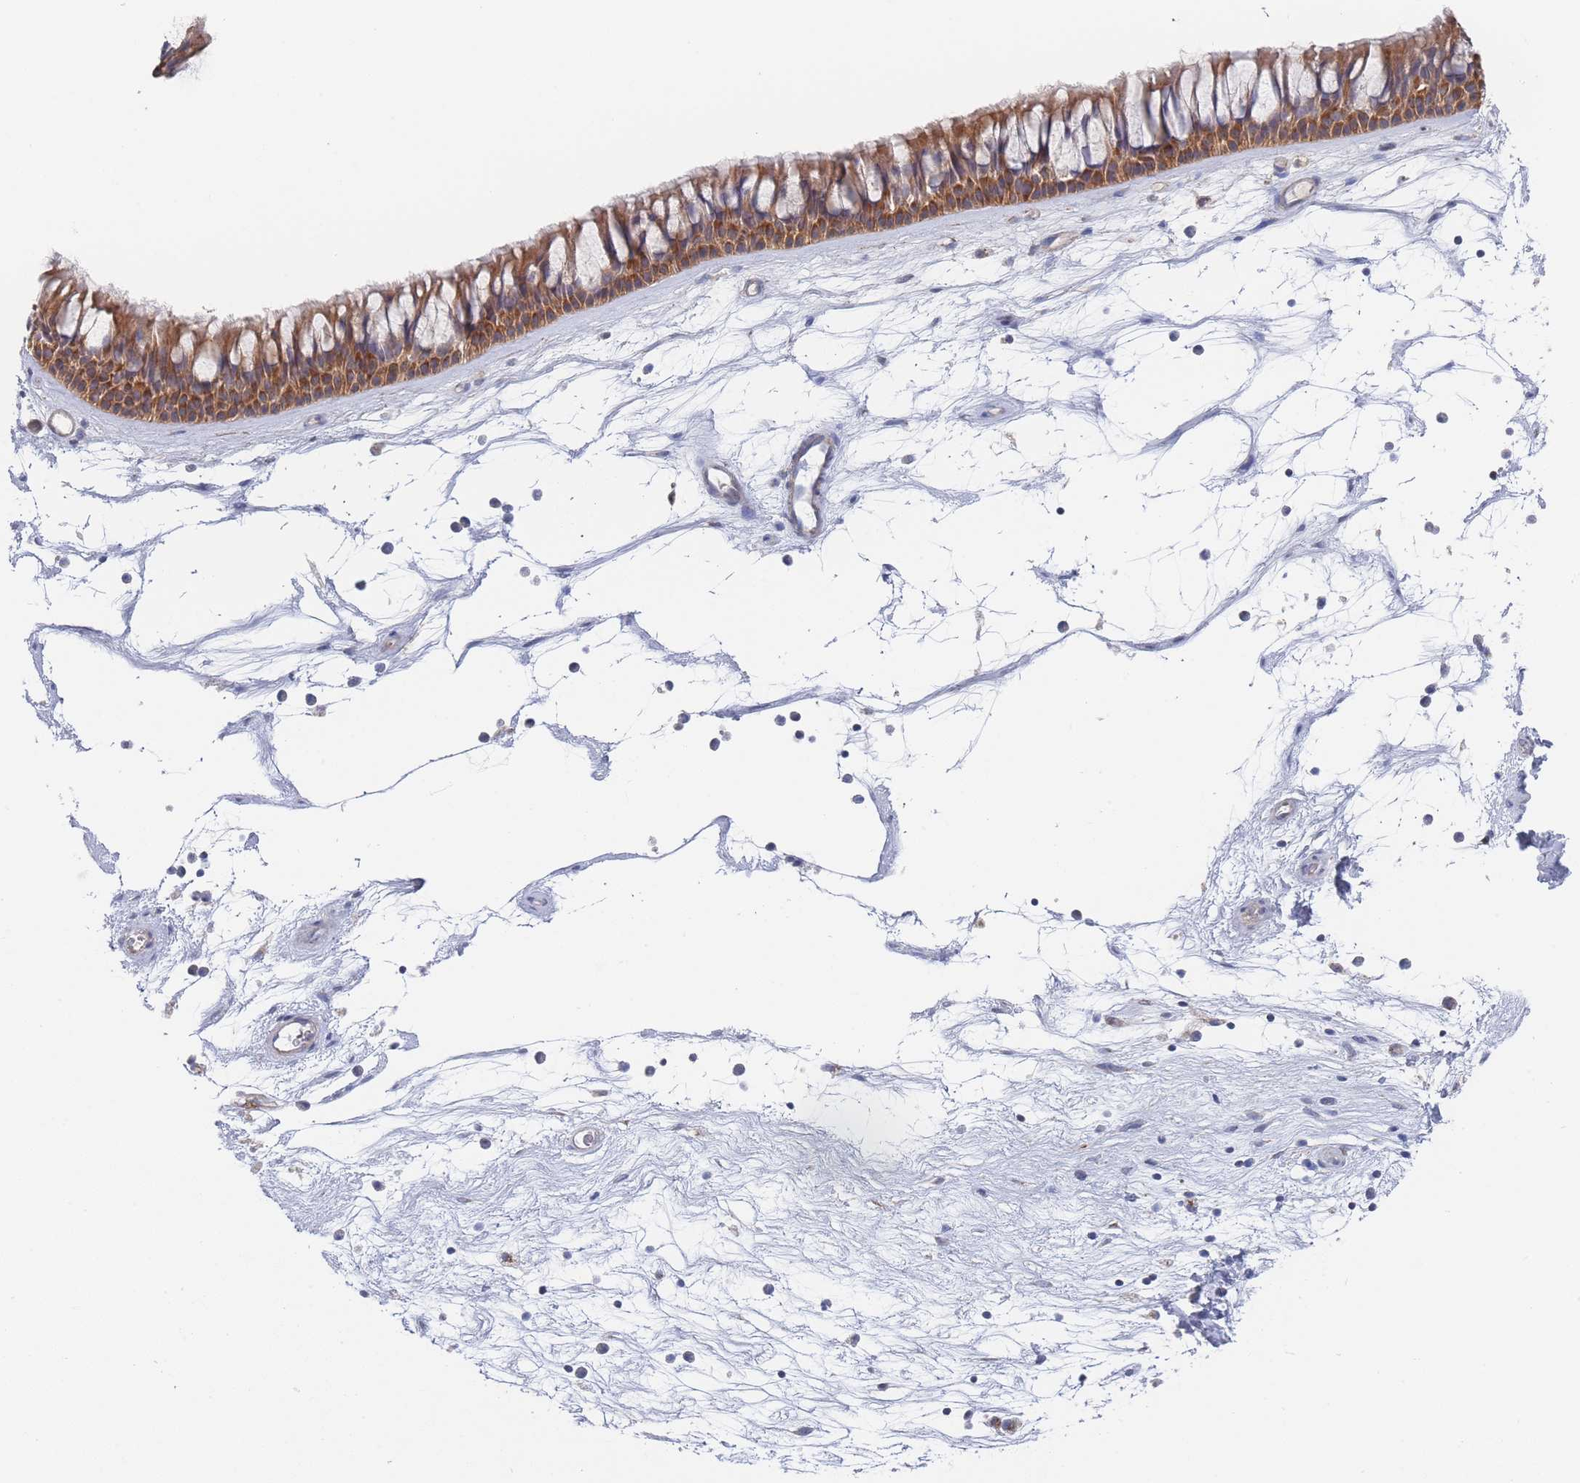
{"staining": {"intensity": "moderate", "quantity": ">75%", "location": "cytoplasmic/membranous"}, "tissue": "nasopharynx", "cell_type": "Respiratory epithelial cells", "image_type": "normal", "snomed": [{"axis": "morphology", "description": "Normal tissue, NOS"}, {"axis": "topography", "description": "Nasopharynx"}], "caption": "Nasopharynx stained with DAB (3,3'-diaminobenzidine) IHC shows medium levels of moderate cytoplasmic/membranous expression in about >75% of respiratory epithelial cells. Ihc stains the protein of interest in brown and the nuclei are stained blue.", "gene": "IKZF4", "patient": {"sex": "male", "age": 64}}